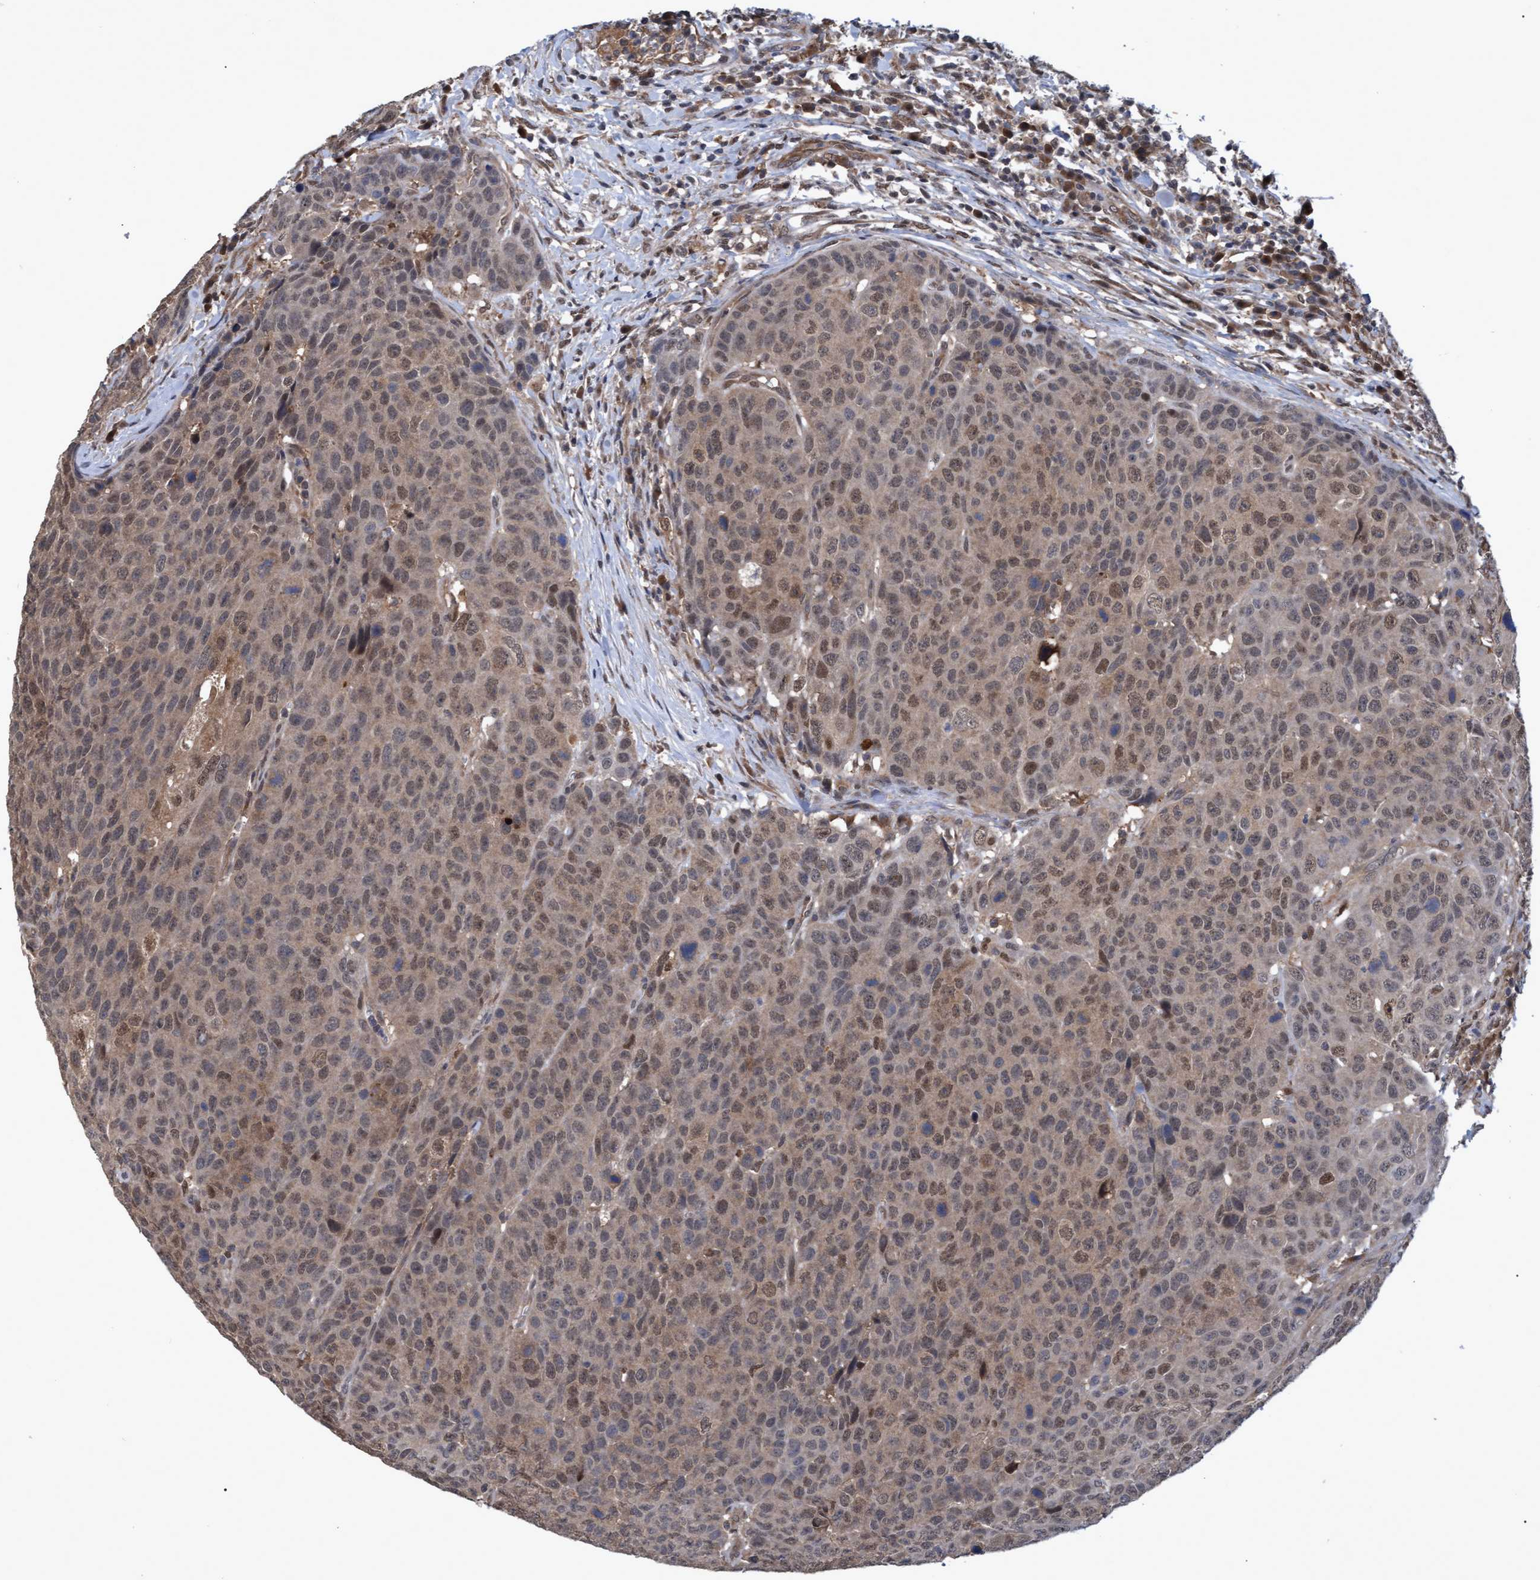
{"staining": {"intensity": "moderate", "quantity": ">75%", "location": "cytoplasmic/membranous,nuclear"}, "tissue": "head and neck cancer", "cell_type": "Tumor cells", "image_type": "cancer", "snomed": [{"axis": "morphology", "description": "Squamous cell carcinoma, NOS"}, {"axis": "topography", "description": "Head-Neck"}], "caption": "Moderate cytoplasmic/membranous and nuclear positivity is identified in about >75% of tumor cells in head and neck cancer. (DAB (3,3'-diaminobenzidine) = brown stain, brightfield microscopy at high magnification).", "gene": "PSMB6", "patient": {"sex": "male", "age": 66}}